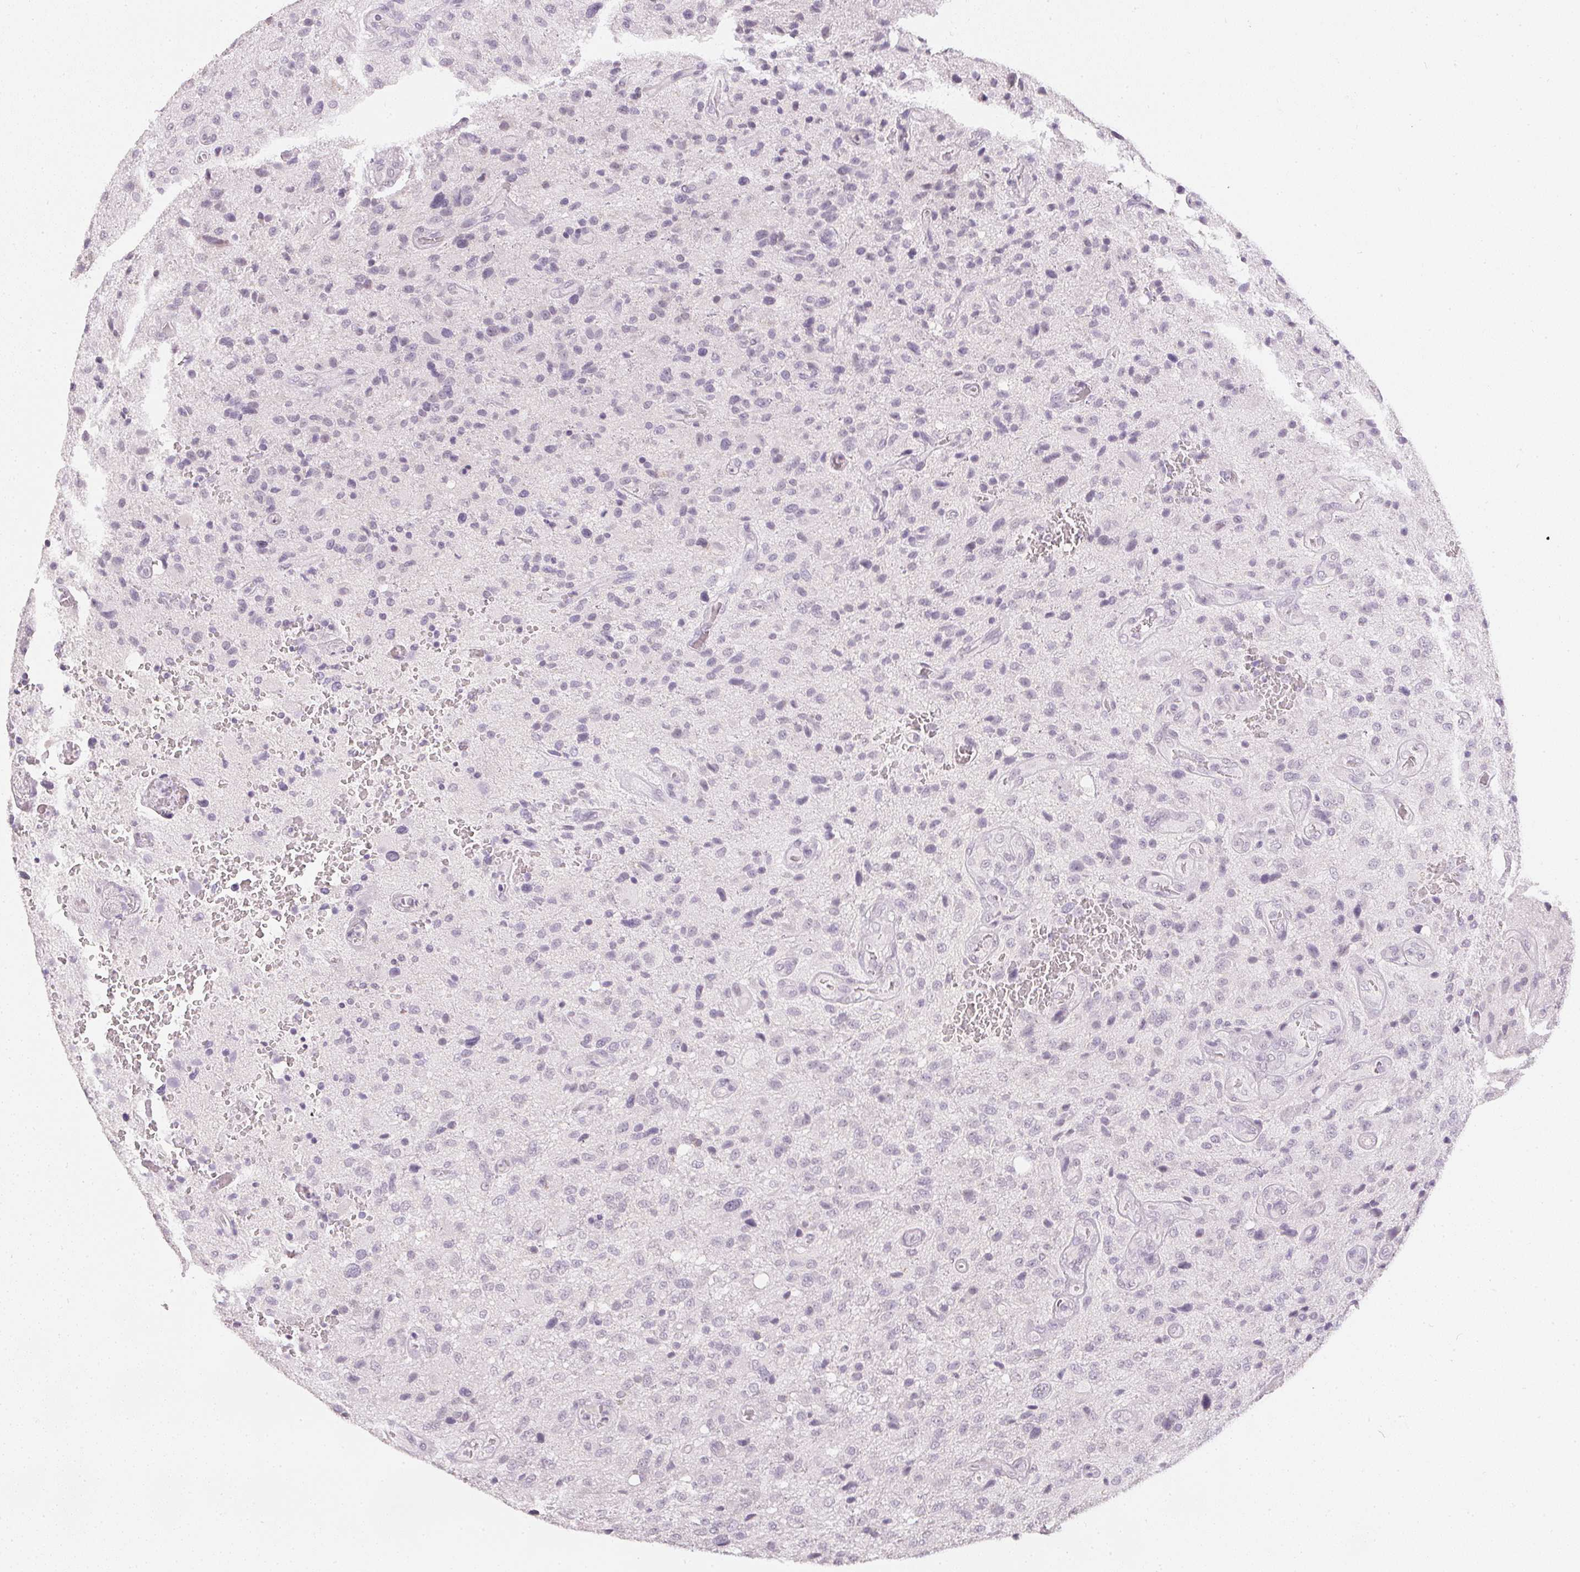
{"staining": {"intensity": "negative", "quantity": "none", "location": "none"}, "tissue": "glioma", "cell_type": "Tumor cells", "image_type": "cancer", "snomed": [{"axis": "morphology", "description": "Glioma, malignant, Low grade"}, {"axis": "topography", "description": "Brain"}], "caption": "DAB (3,3'-diaminobenzidine) immunohistochemical staining of human glioma demonstrates no significant staining in tumor cells.", "gene": "PPY", "patient": {"sex": "male", "age": 66}}